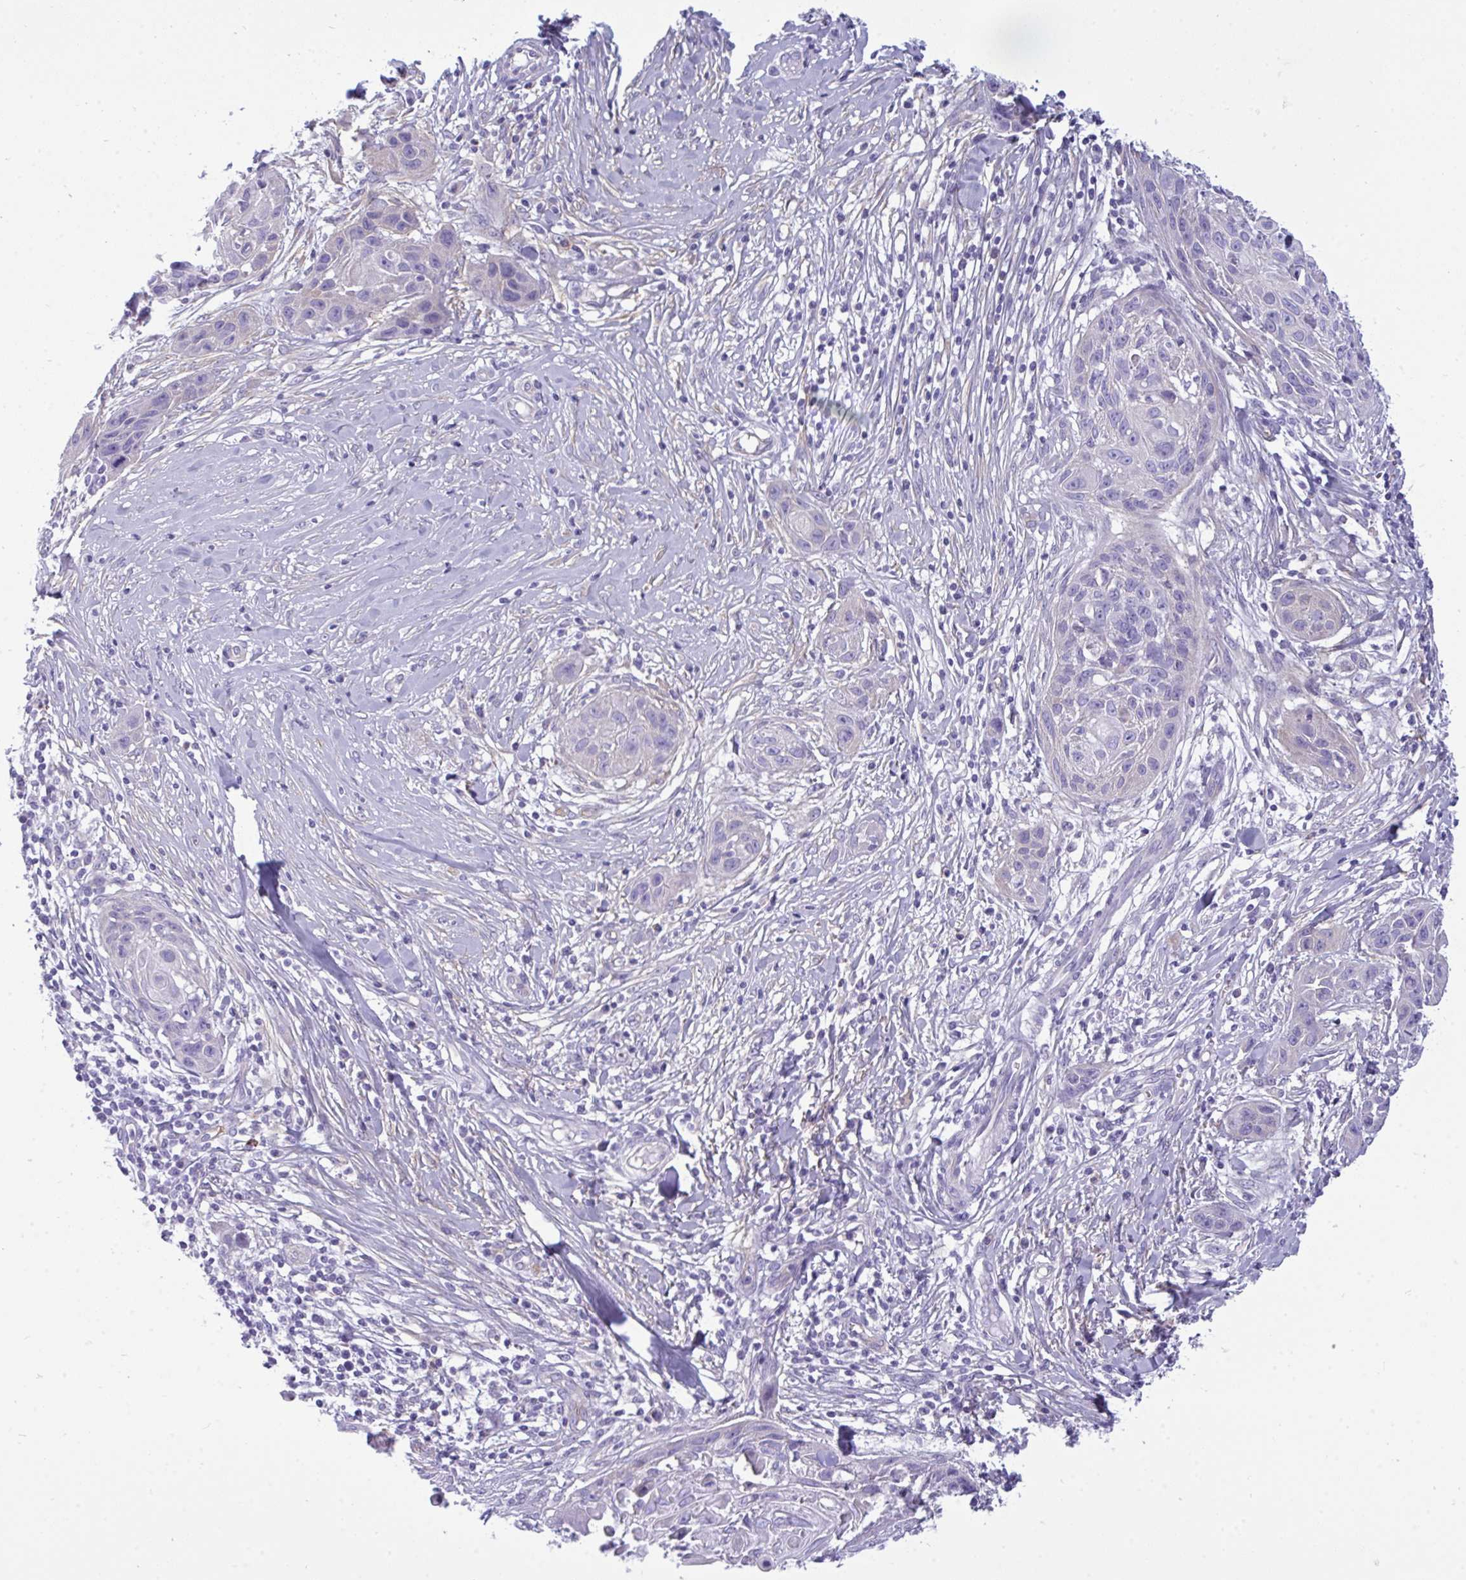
{"staining": {"intensity": "negative", "quantity": "none", "location": "none"}, "tissue": "skin cancer", "cell_type": "Tumor cells", "image_type": "cancer", "snomed": [{"axis": "morphology", "description": "Squamous cell carcinoma, NOS"}, {"axis": "topography", "description": "Skin"}, {"axis": "topography", "description": "Vulva"}], "caption": "Image shows no protein staining in tumor cells of skin squamous cell carcinoma tissue.", "gene": "MYH10", "patient": {"sex": "female", "age": 83}}